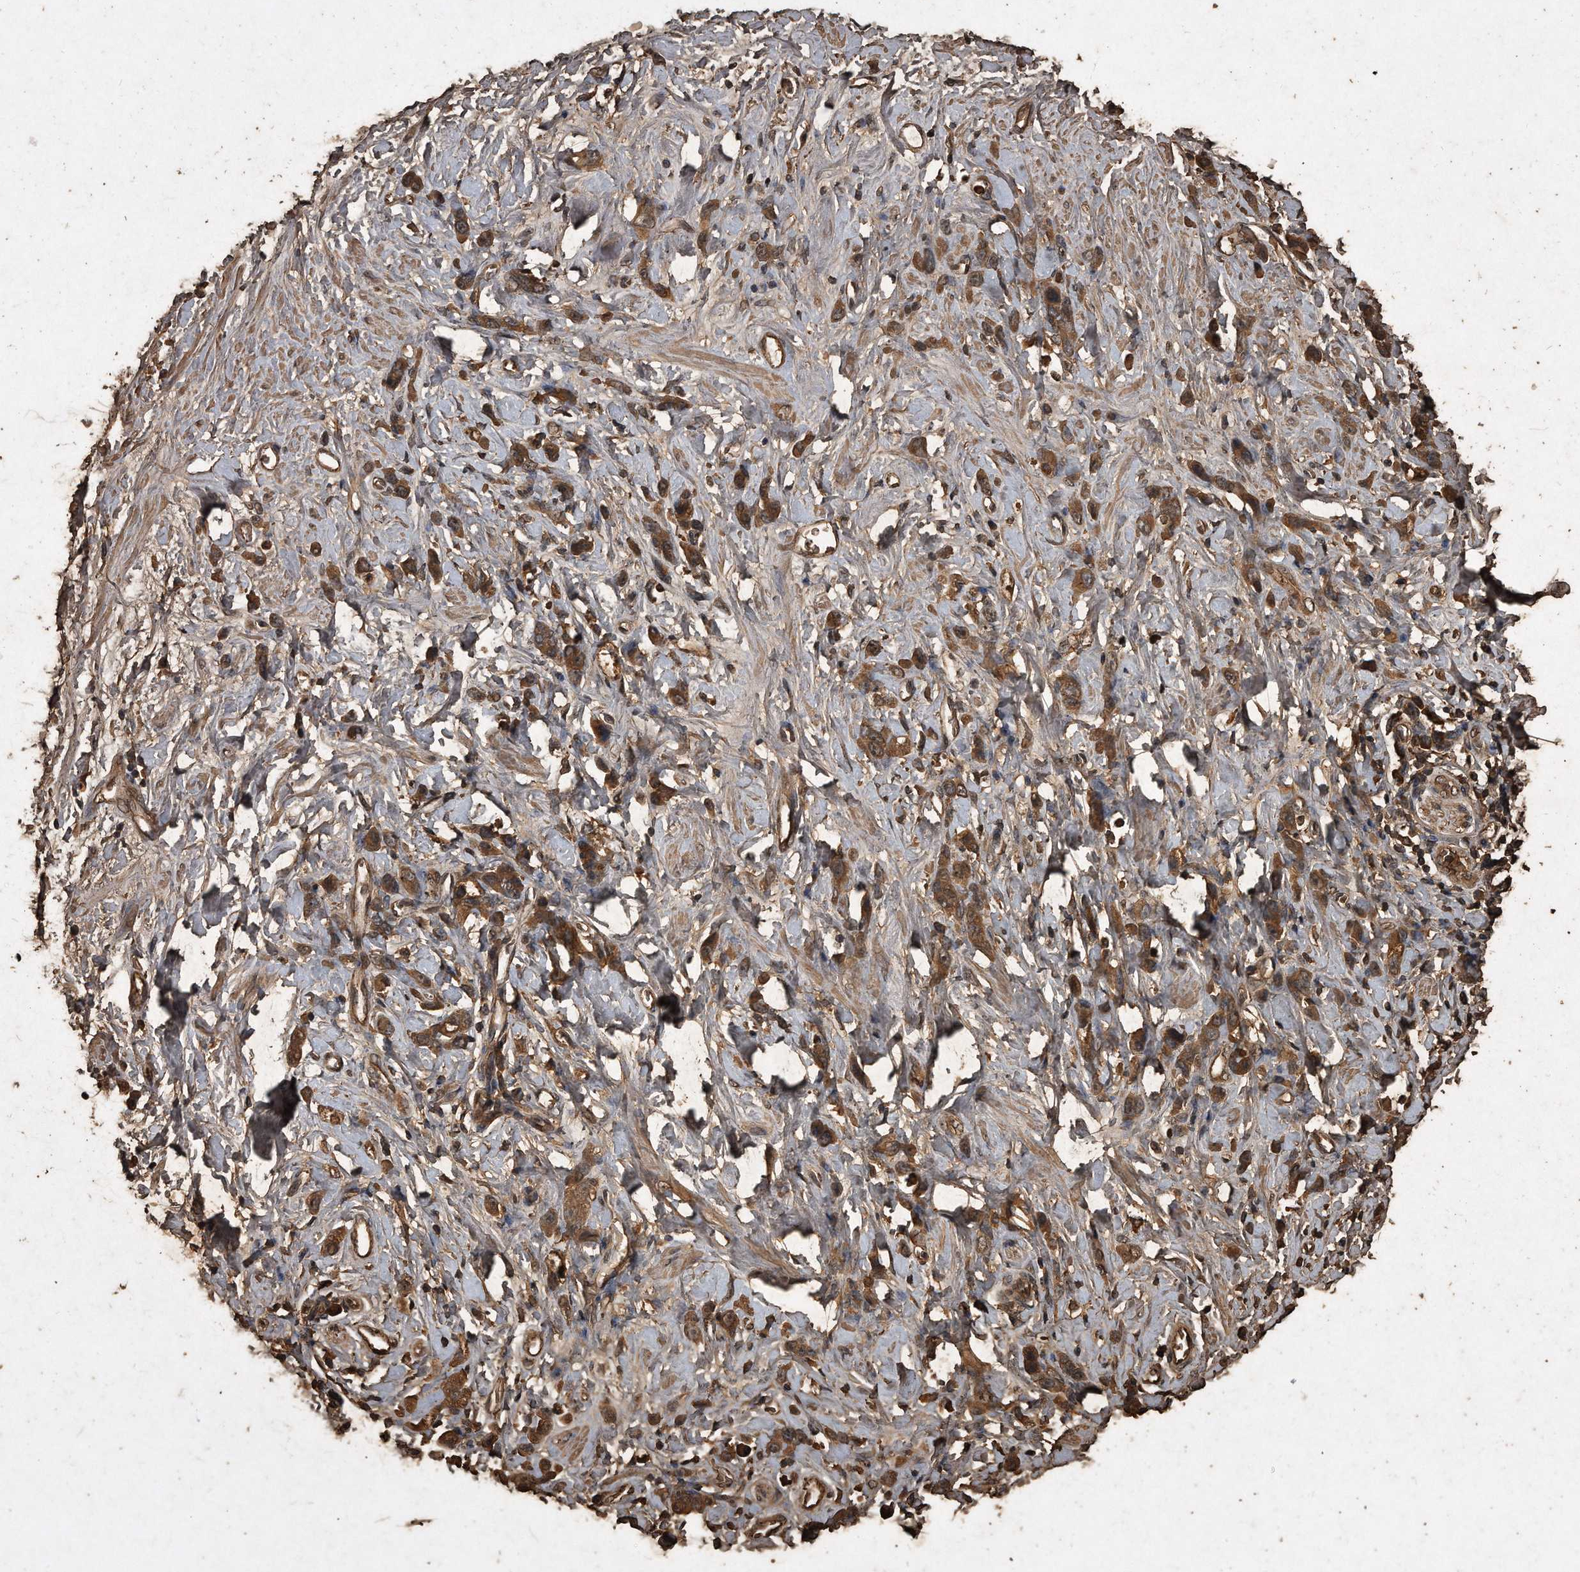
{"staining": {"intensity": "moderate", "quantity": ">75%", "location": "cytoplasmic/membranous"}, "tissue": "stomach cancer", "cell_type": "Tumor cells", "image_type": "cancer", "snomed": [{"axis": "morphology", "description": "Normal tissue, NOS"}, {"axis": "morphology", "description": "Adenocarcinoma, NOS"}, {"axis": "topography", "description": "Stomach"}], "caption": "Approximately >75% of tumor cells in adenocarcinoma (stomach) display moderate cytoplasmic/membranous protein staining as visualized by brown immunohistochemical staining.", "gene": "CFLAR", "patient": {"sex": "male", "age": 82}}